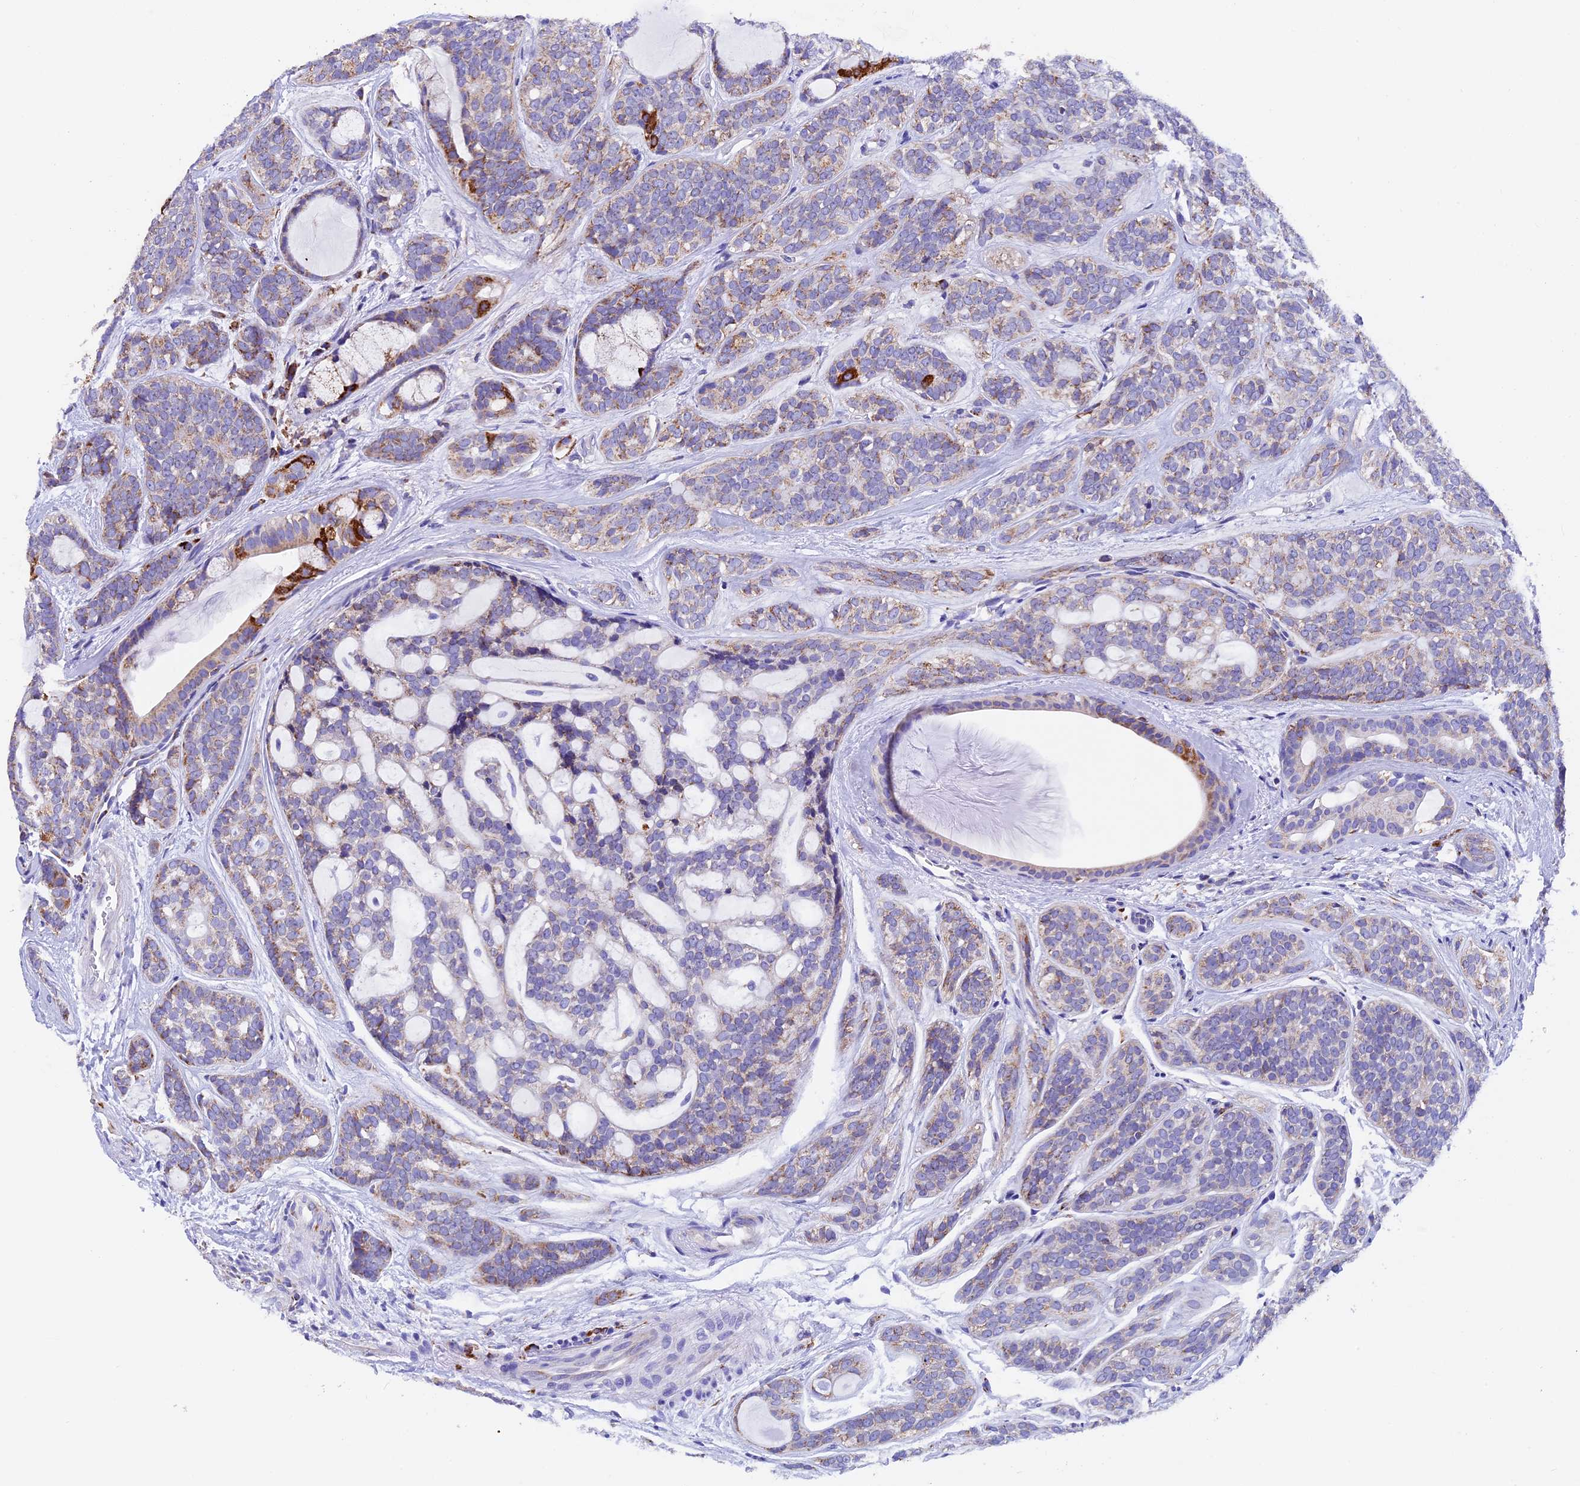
{"staining": {"intensity": "strong", "quantity": "<25%", "location": "cytoplasmic/membranous"}, "tissue": "head and neck cancer", "cell_type": "Tumor cells", "image_type": "cancer", "snomed": [{"axis": "morphology", "description": "Adenocarcinoma, NOS"}, {"axis": "topography", "description": "Head-Neck"}], "caption": "A brown stain labels strong cytoplasmic/membranous positivity of a protein in human head and neck cancer (adenocarcinoma) tumor cells. Nuclei are stained in blue.", "gene": "SLC8B1", "patient": {"sex": "male", "age": 66}}